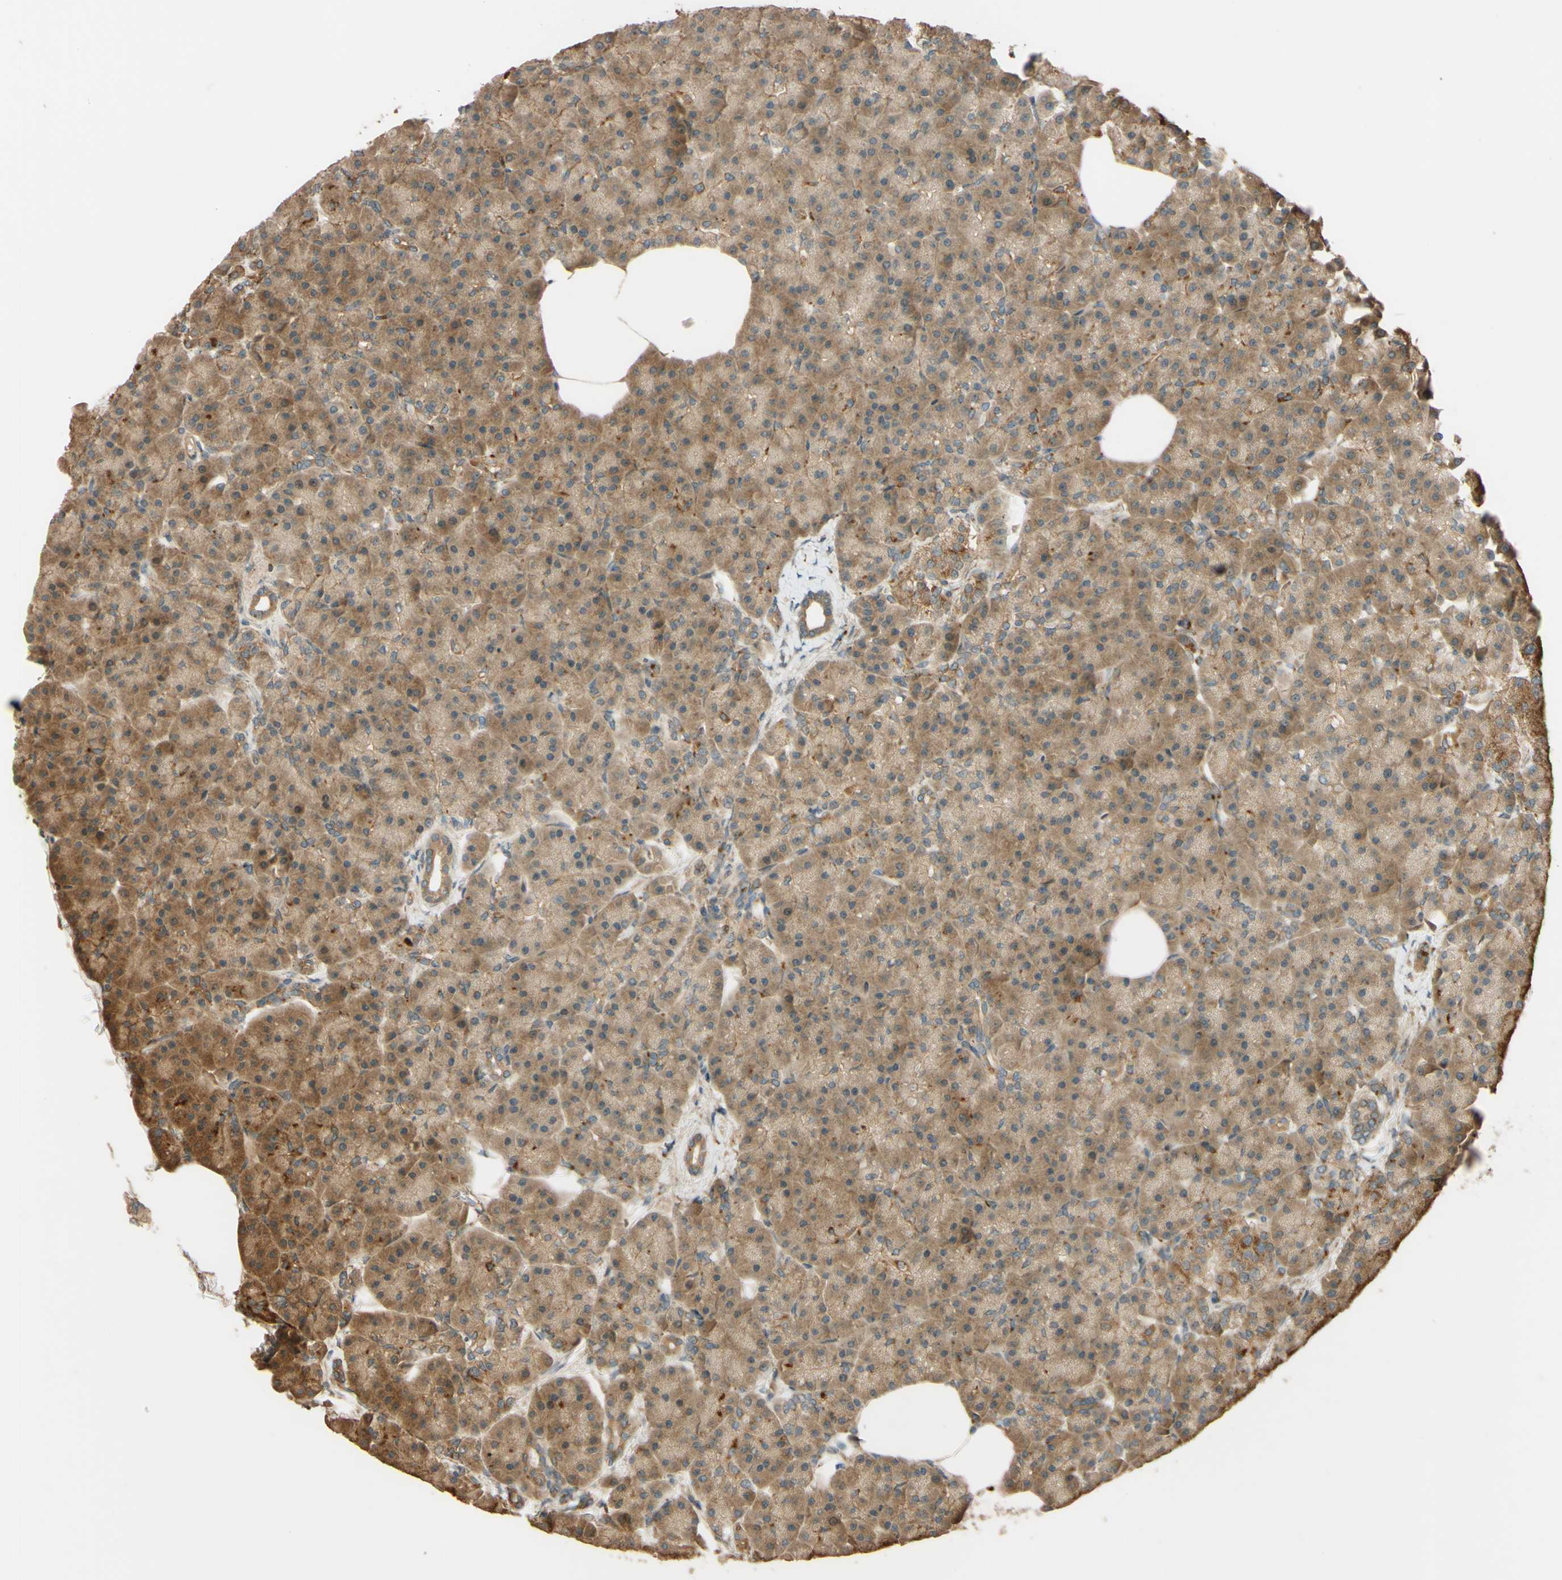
{"staining": {"intensity": "moderate", "quantity": ">75%", "location": "cytoplasmic/membranous"}, "tissue": "pancreas", "cell_type": "Exocrine glandular cells", "image_type": "normal", "snomed": [{"axis": "morphology", "description": "Normal tissue, NOS"}, {"axis": "topography", "description": "Pancreas"}], "caption": "Benign pancreas was stained to show a protein in brown. There is medium levels of moderate cytoplasmic/membranous staining in about >75% of exocrine glandular cells.", "gene": "RNF19A", "patient": {"sex": "female", "age": 70}}